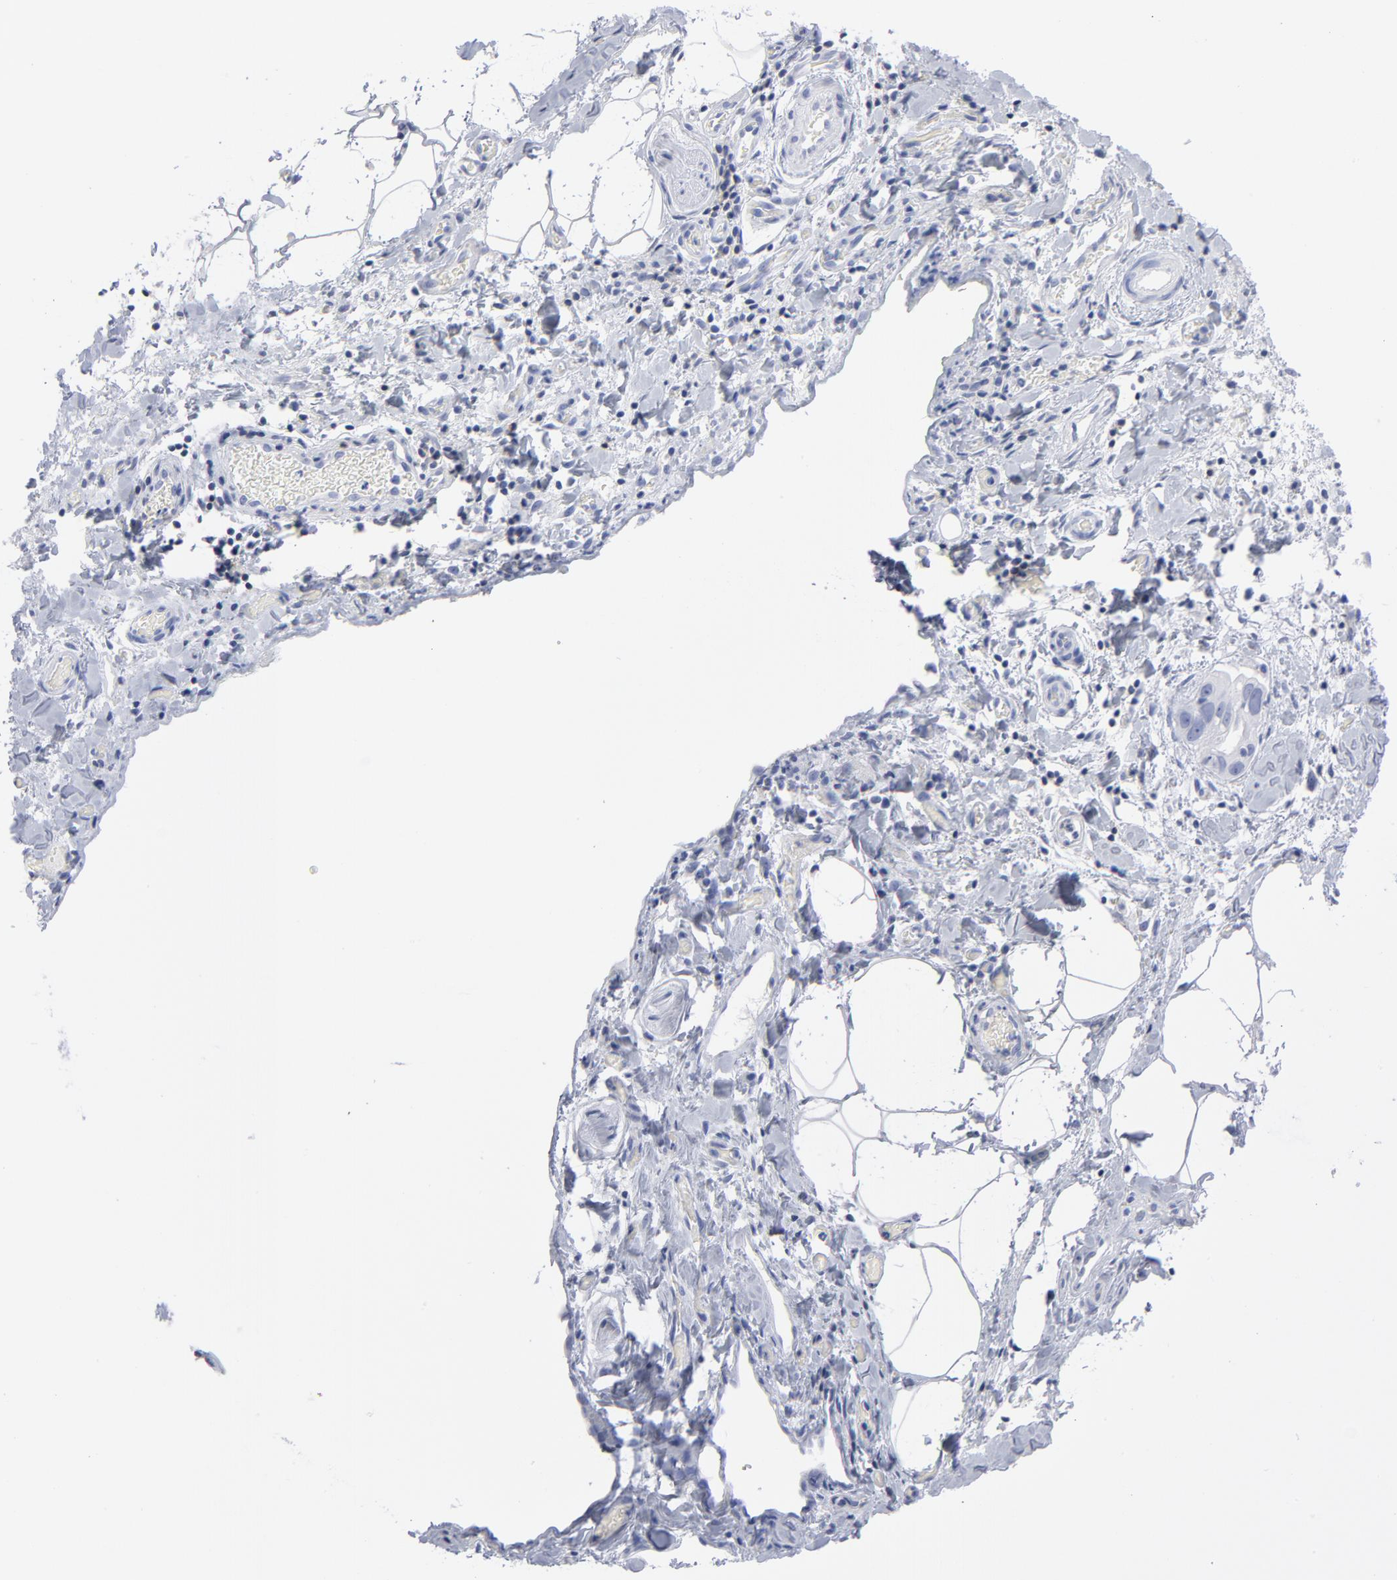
{"staining": {"intensity": "negative", "quantity": "none", "location": "none"}, "tissue": "stomach cancer", "cell_type": "Tumor cells", "image_type": "cancer", "snomed": [{"axis": "morphology", "description": "Adenocarcinoma, NOS"}, {"axis": "topography", "description": "Stomach, upper"}], "caption": "A high-resolution micrograph shows immunohistochemistry staining of stomach cancer (adenocarcinoma), which exhibits no significant staining in tumor cells.", "gene": "P2RY8", "patient": {"sex": "male", "age": 47}}